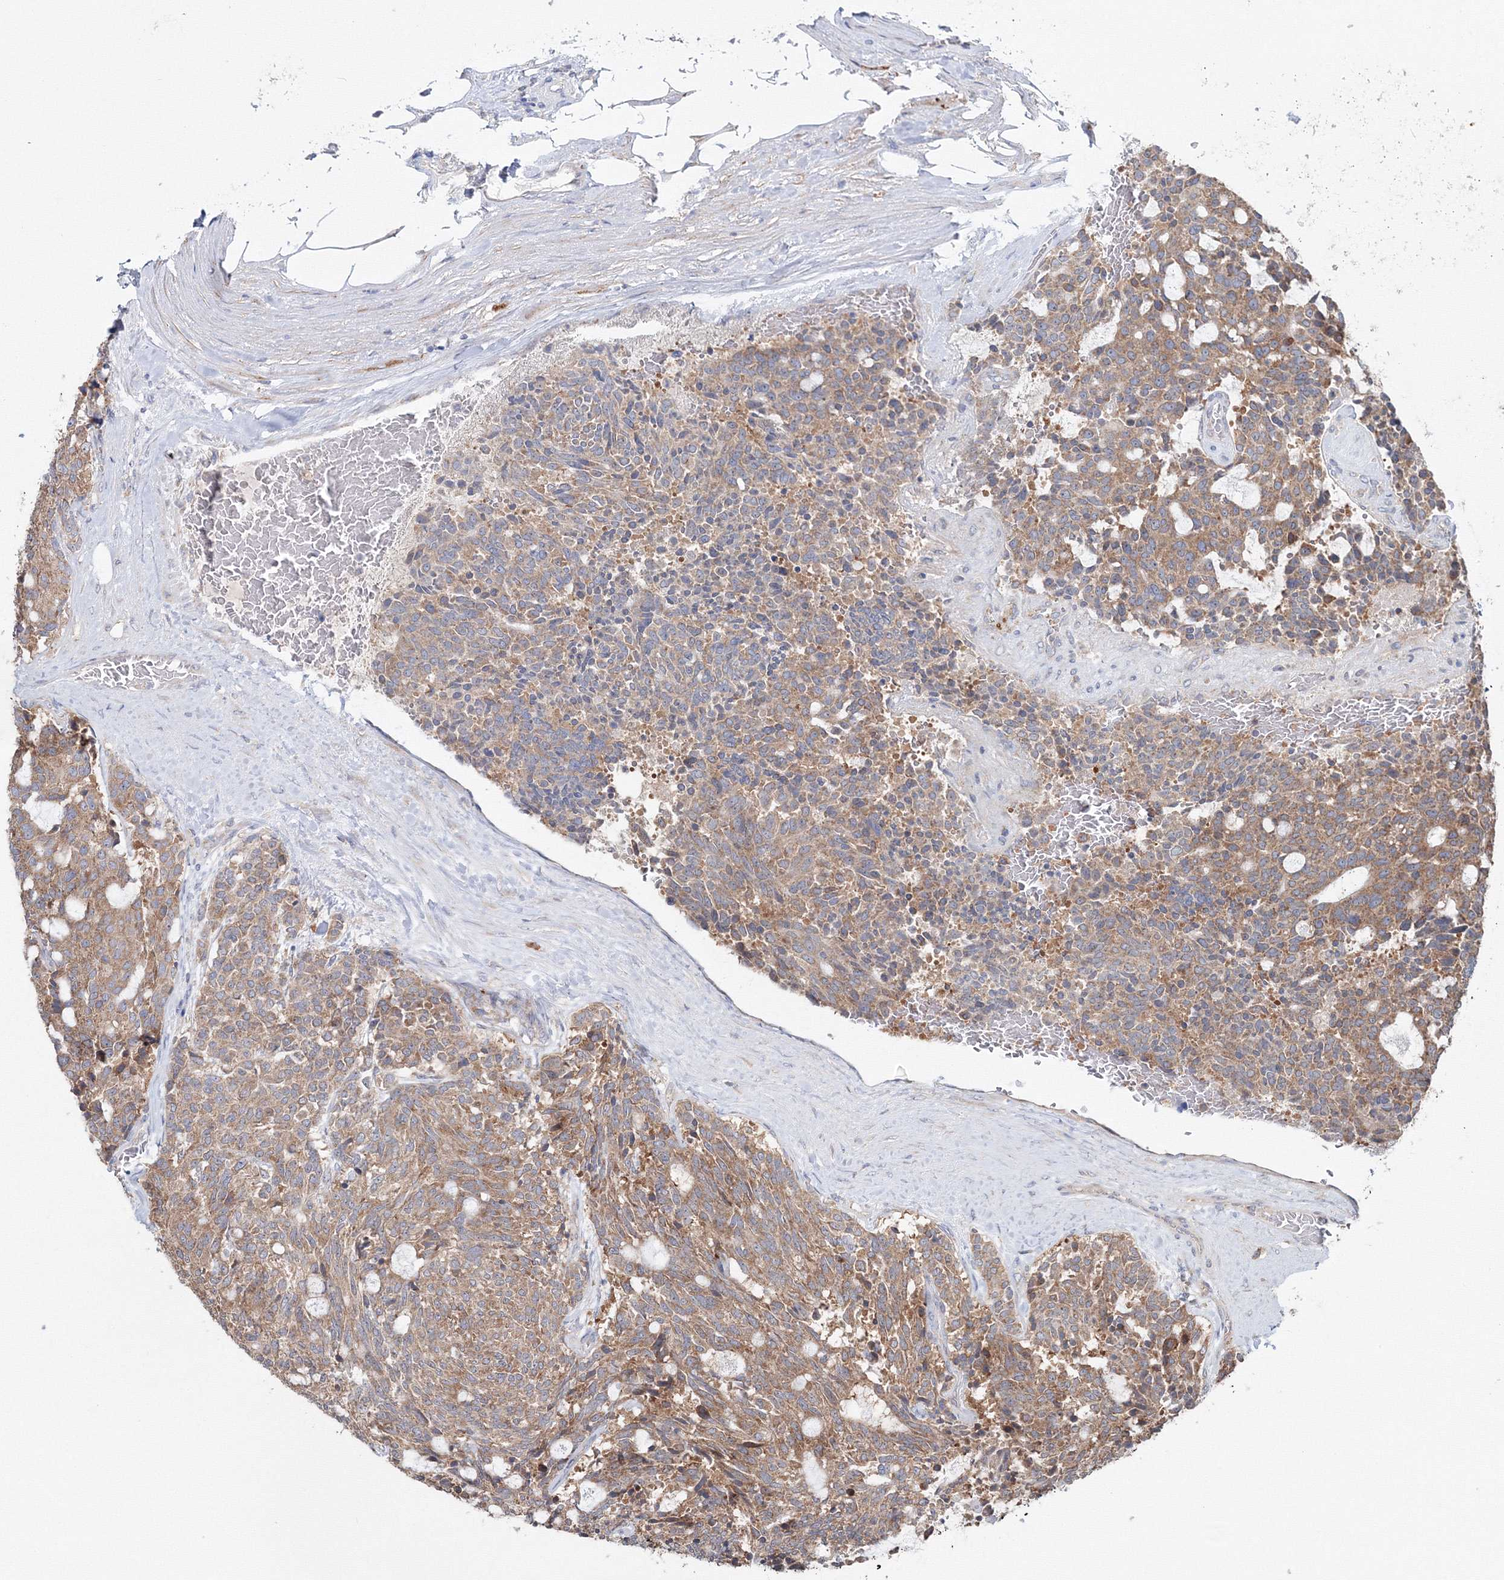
{"staining": {"intensity": "moderate", "quantity": ">75%", "location": "cytoplasmic/membranous"}, "tissue": "carcinoid", "cell_type": "Tumor cells", "image_type": "cancer", "snomed": [{"axis": "morphology", "description": "Carcinoid, malignant, NOS"}, {"axis": "topography", "description": "Pancreas"}], "caption": "Immunohistochemistry (IHC) (DAB) staining of human carcinoid shows moderate cytoplasmic/membranous protein staining in about >75% of tumor cells. The staining was performed using DAB (3,3'-diaminobenzidine), with brown indicating positive protein expression. Nuclei are stained blue with hematoxylin.", "gene": "PEX13", "patient": {"sex": "female", "age": 54}}